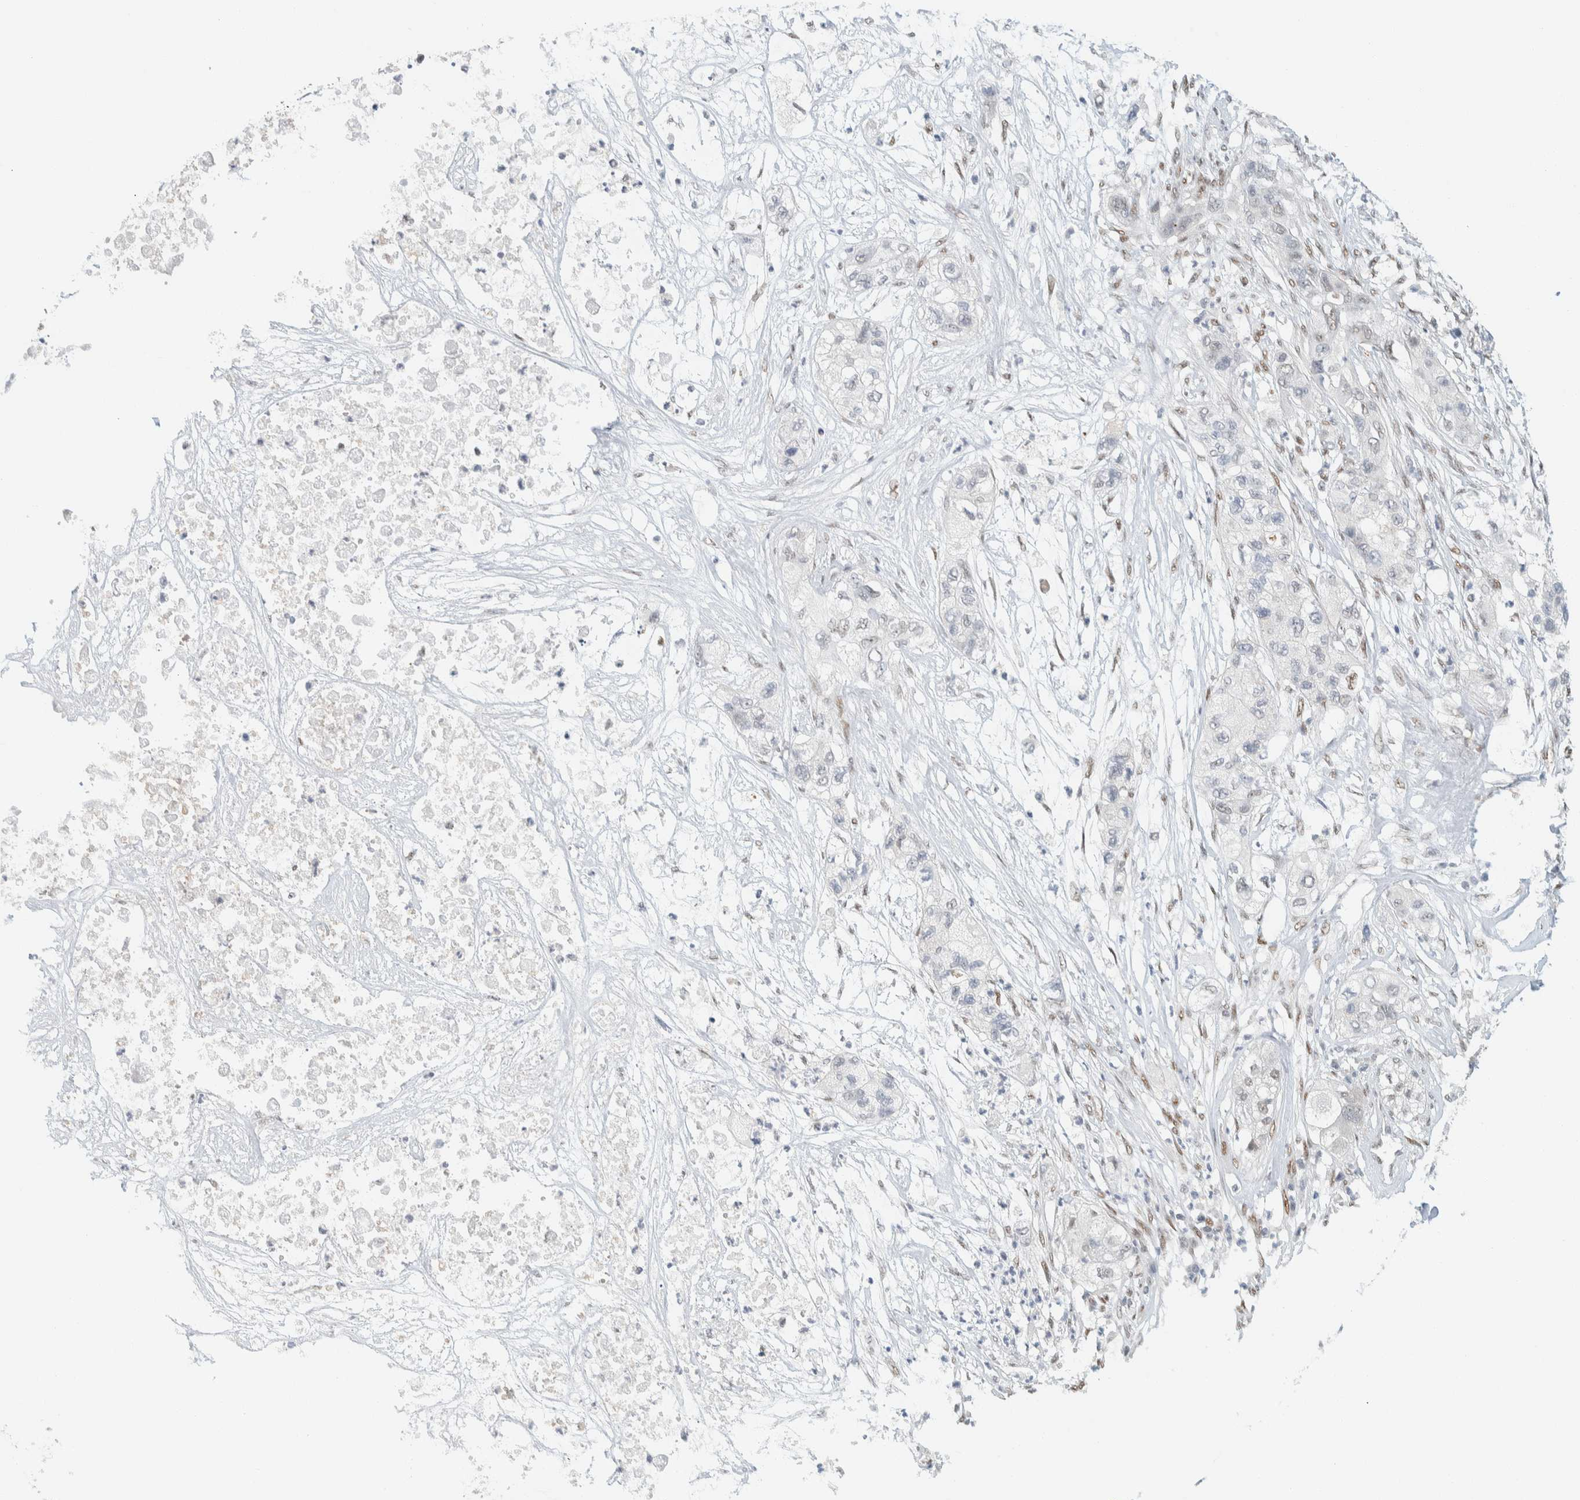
{"staining": {"intensity": "negative", "quantity": "none", "location": "none"}, "tissue": "pancreatic cancer", "cell_type": "Tumor cells", "image_type": "cancer", "snomed": [{"axis": "morphology", "description": "Adenocarcinoma, NOS"}, {"axis": "topography", "description": "Pancreas"}], "caption": "This is an IHC histopathology image of human pancreatic cancer. There is no positivity in tumor cells.", "gene": "ZNF683", "patient": {"sex": "female", "age": 78}}